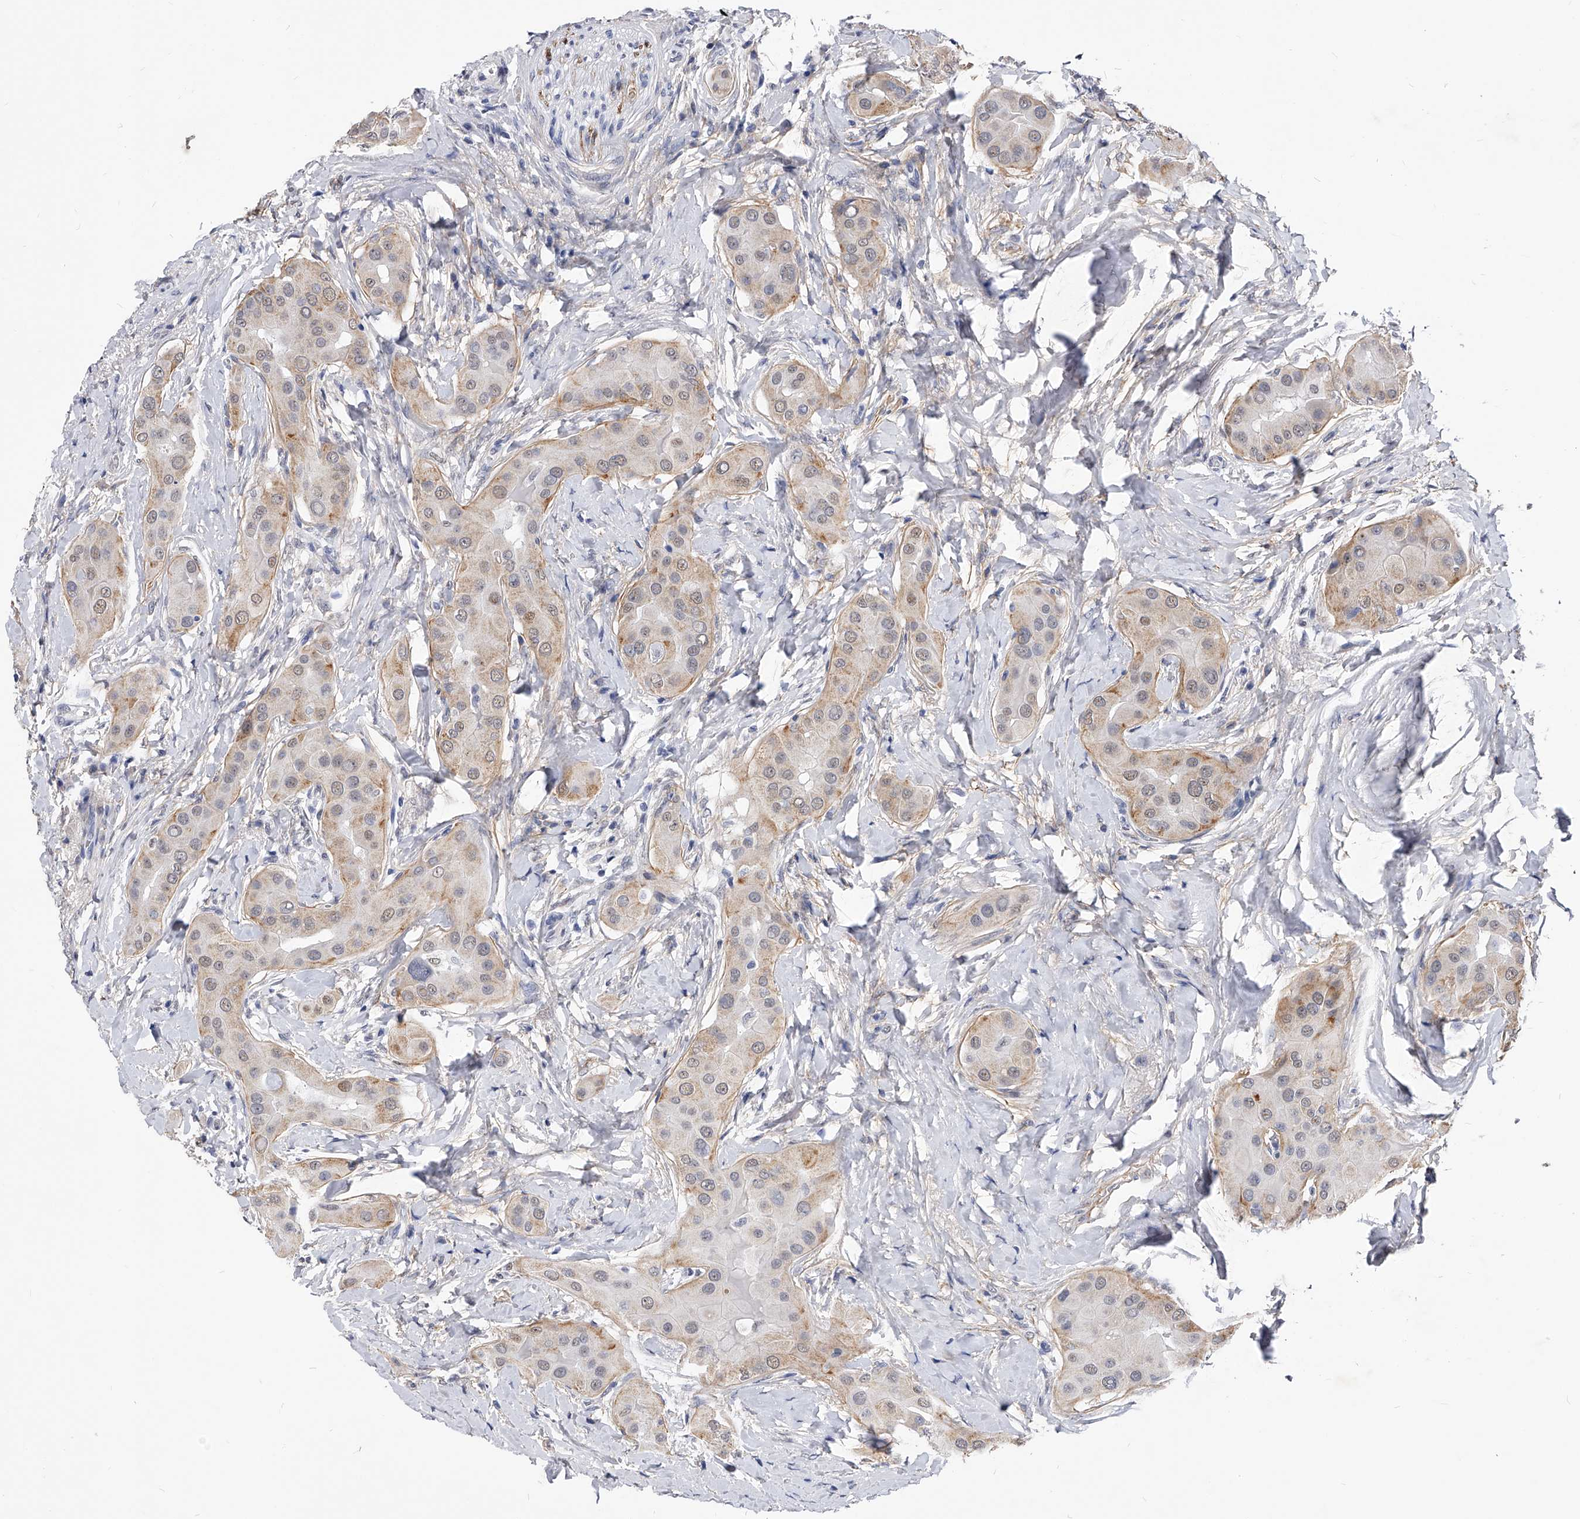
{"staining": {"intensity": "weak", "quantity": "25%-75%", "location": "cytoplasmic/membranous,nuclear"}, "tissue": "thyroid cancer", "cell_type": "Tumor cells", "image_type": "cancer", "snomed": [{"axis": "morphology", "description": "Papillary adenocarcinoma, NOS"}, {"axis": "topography", "description": "Thyroid gland"}], "caption": "A low amount of weak cytoplasmic/membranous and nuclear positivity is seen in about 25%-75% of tumor cells in thyroid papillary adenocarcinoma tissue. The protein is shown in brown color, while the nuclei are stained blue.", "gene": "ZNF529", "patient": {"sex": "male", "age": 33}}